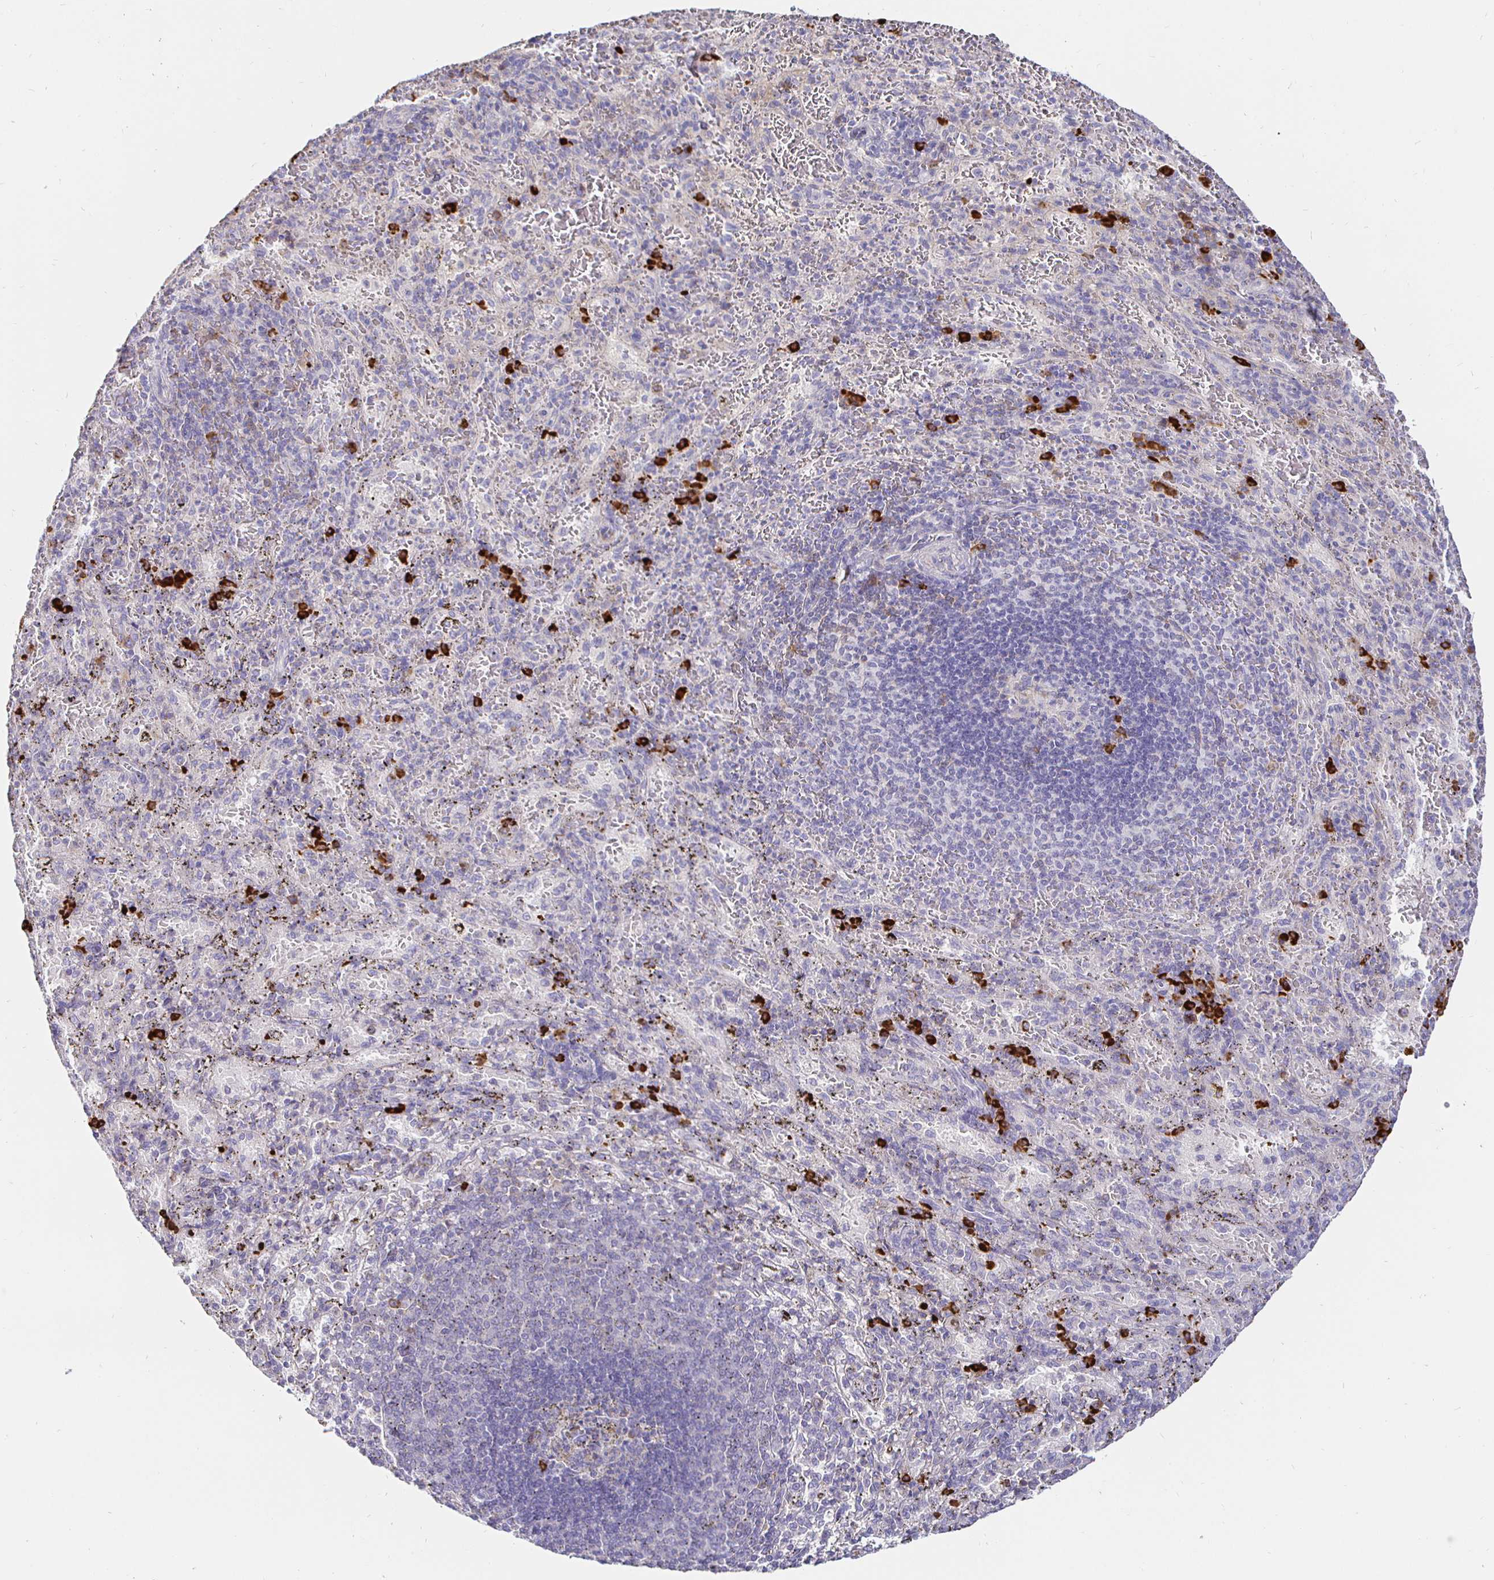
{"staining": {"intensity": "strong", "quantity": "<25%", "location": "cytoplasmic/membranous"}, "tissue": "spleen", "cell_type": "Cells in red pulp", "image_type": "normal", "snomed": [{"axis": "morphology", "description": "Normal tissue, NOS"}, {"axis": "topography", "description": "Spleen"}], "caption": "Protein expression by immunohistochemistry shows strong cytoplasmic/membranous staining in about <25% of cells in red pulp in normal spleen. The protein is stained brown, and the nuclei are stained in blue (DAB (3,3'-diaminobenzidine) IHC with brightfield microscopy, high magnification).", "gene": "CXCR3", "patient": {"sex": "male", "age": 57}}